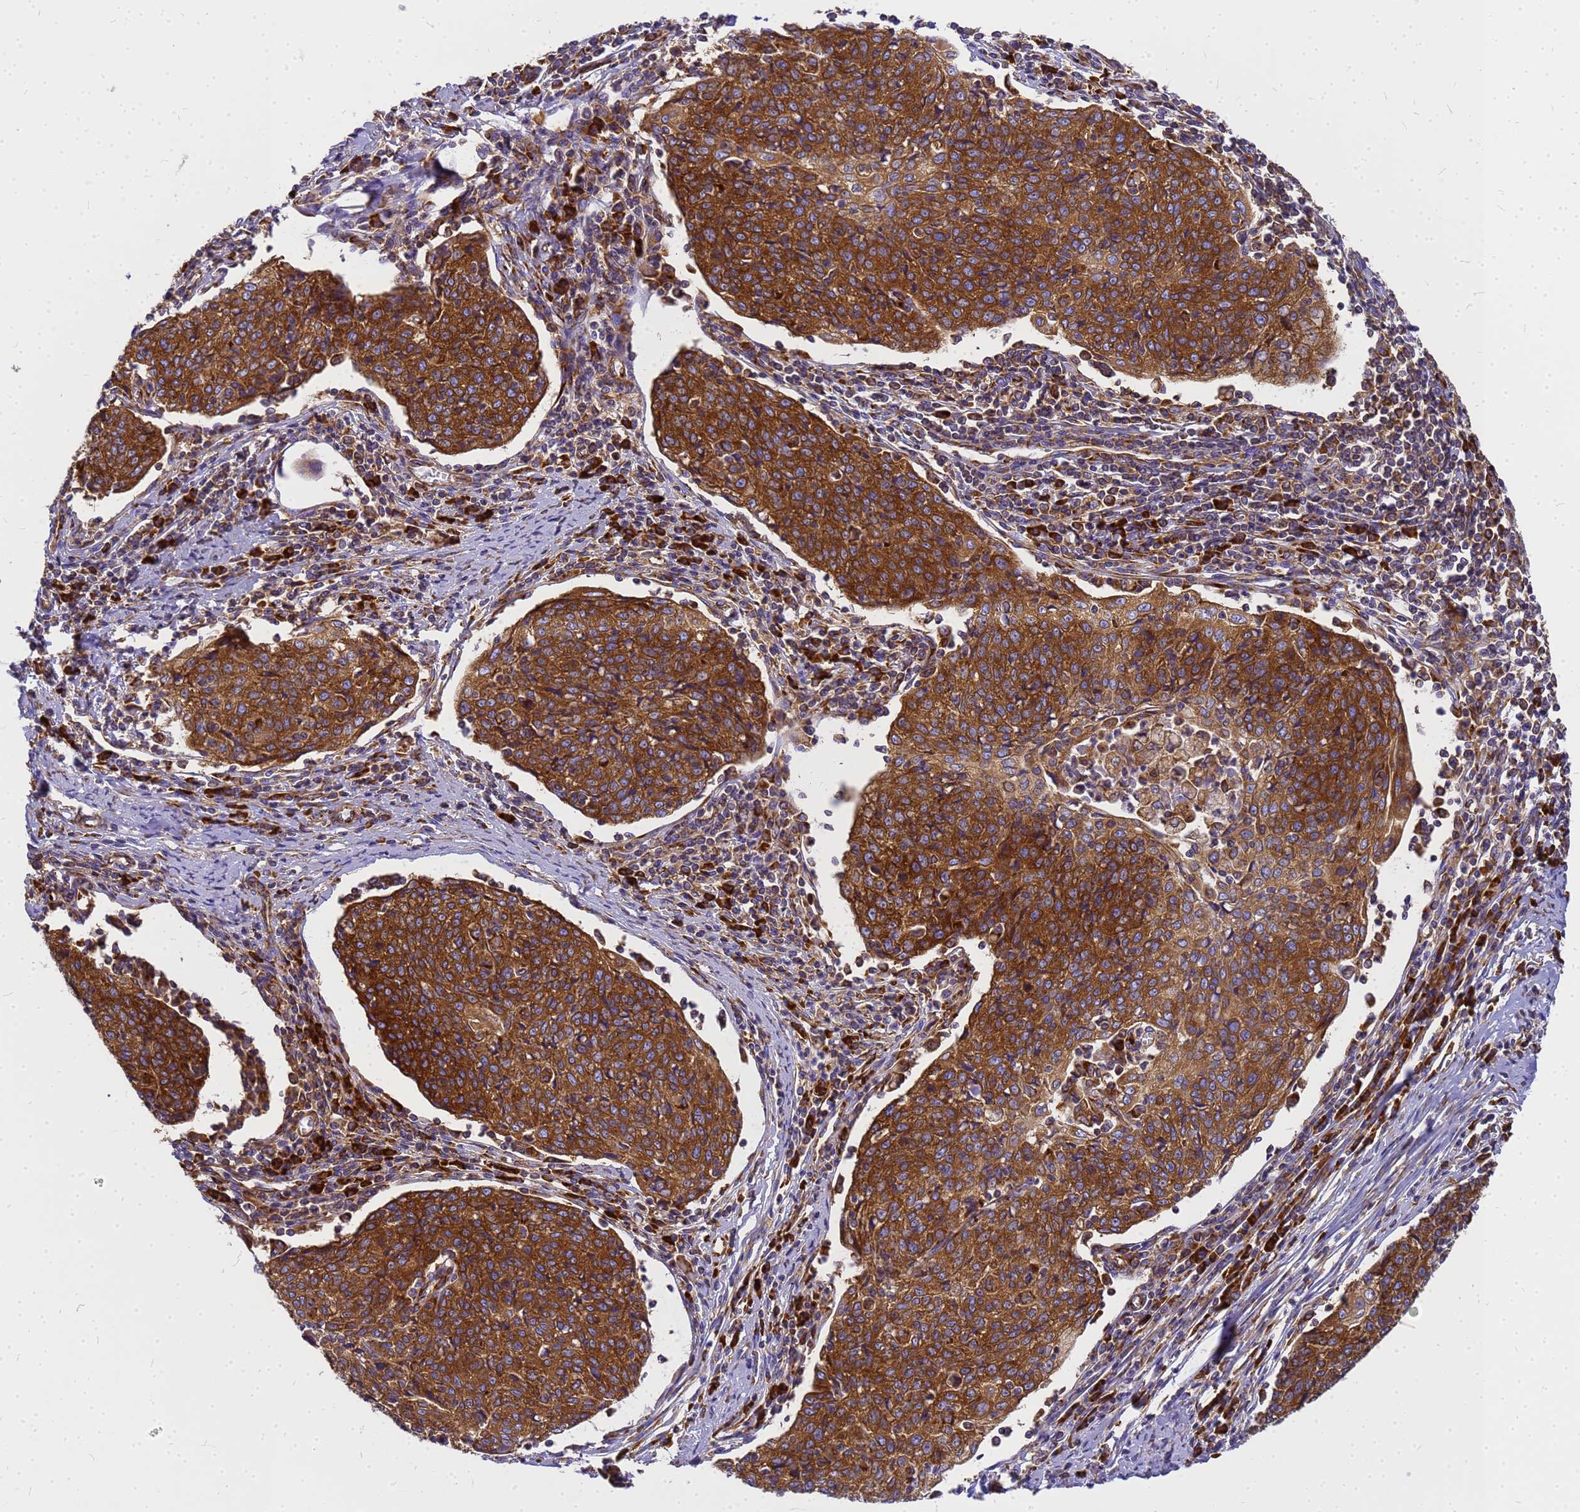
{"staining": {"intensity": "strong", "quantity": ">75%", "location": "cytoplasmic/membranous"}, "tissue": "cervical cancer", "cell_type": "Tumor cells", "image_type": "cancer", "snomed": [{"axis": "morphology", "description": "Squamous cell carcinoma, NOS"}, {"axis": "topography", "description": "Cervix"}], "caption": "There is high levels of strong cytoplasmic/membranous staining in tumor cells of cervical cancer, as demonstrated by immunohistochemical staining (brown color).", "gene": "EEF1D", "patient": {"sex": "female", "age": 48}}